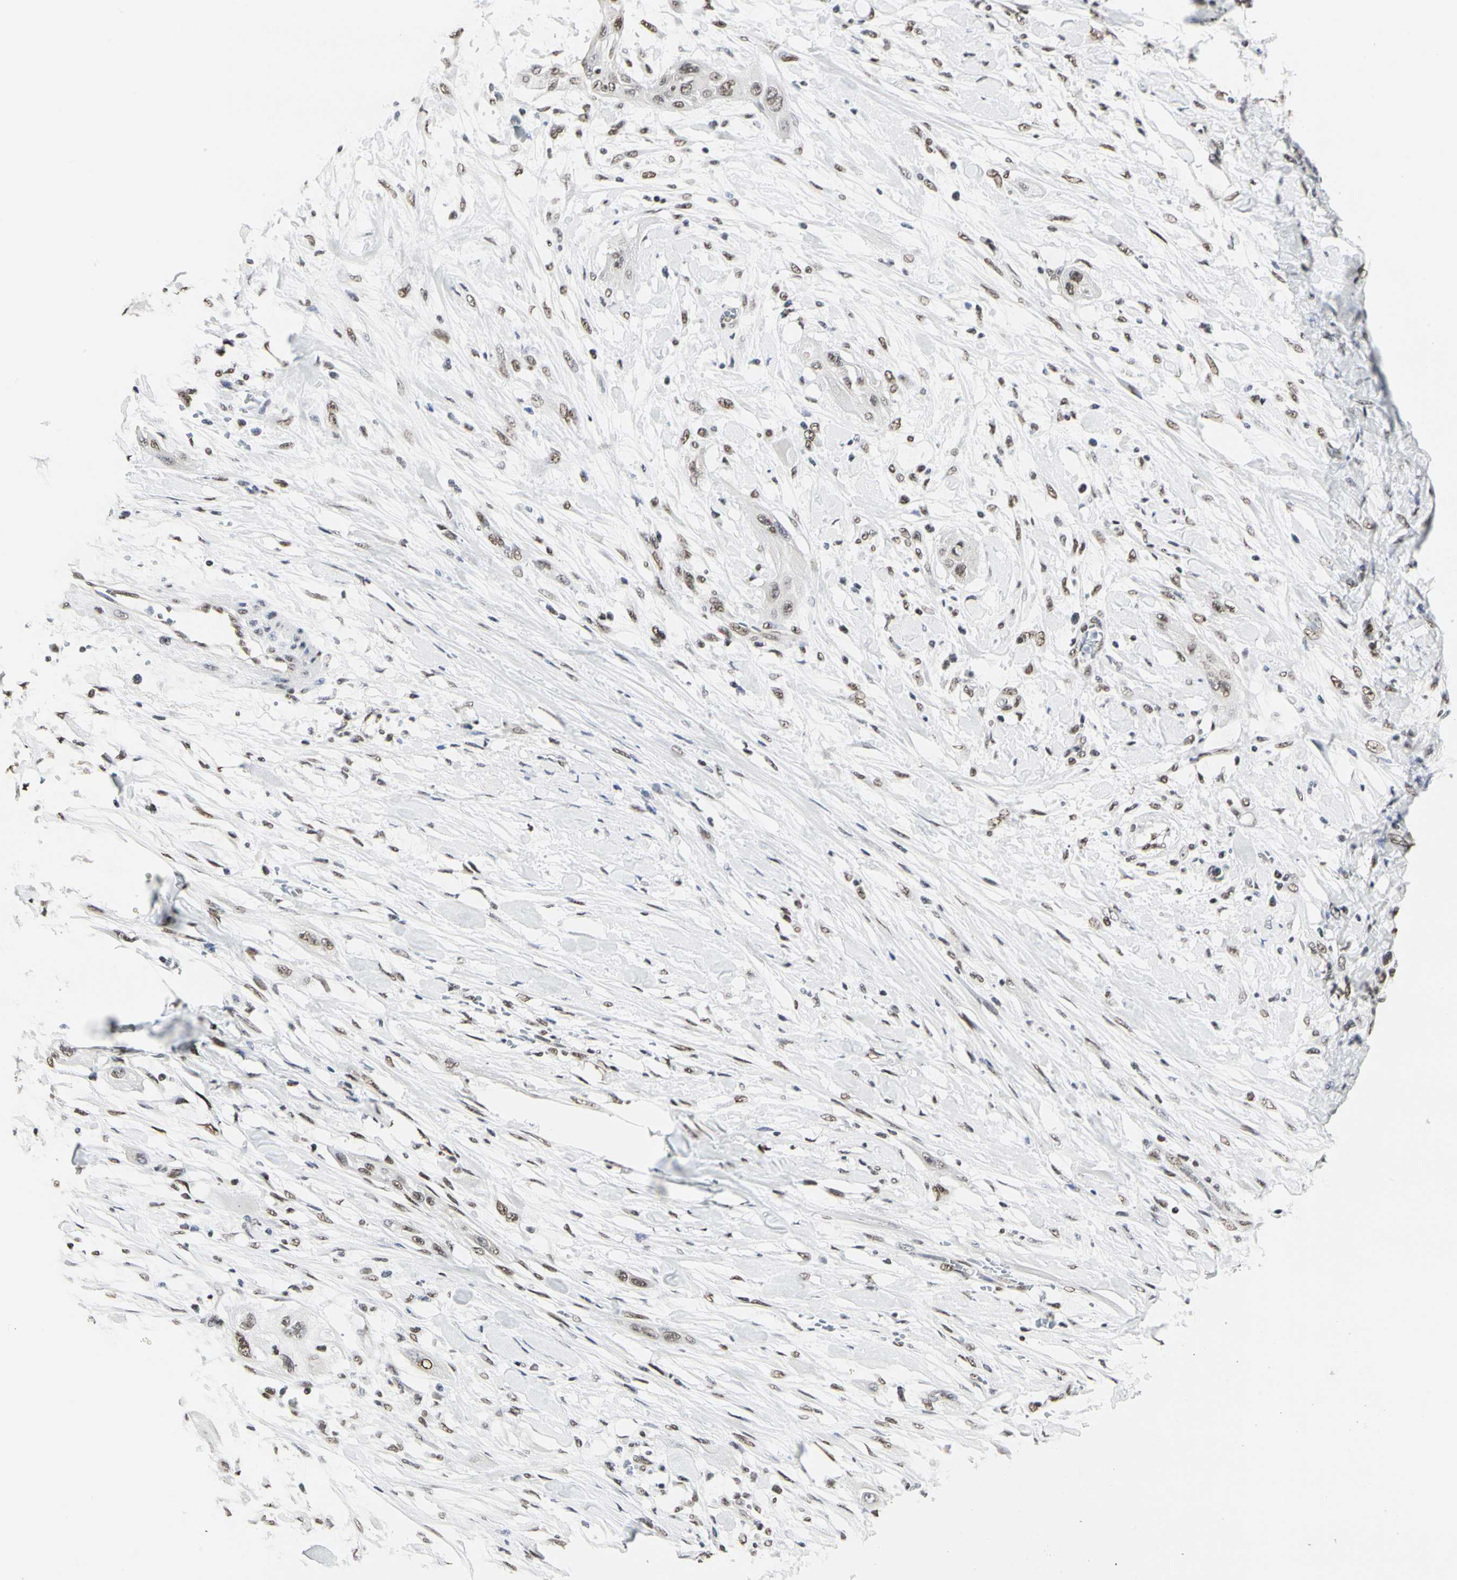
{"staining": {"intensity": "weak", "quantity": "25%-75%", "location": "nuclear"}, "tissue": "lung cancer", "cell_type": "Tumor cells", "image_type": "cancer", "snomed": [{"axis": "morphology", "description": "Squamous cell carcinoma, NOS"}, {"axis": "topography", "description": "Lung"}], "caption": "A low amount of weak nuclear positivity is seen in approximately 25%-75% of tumor cells in lung squamous cell carcinoma tissue.", "gene": "PRMT3", "patient": {"sex": "female", "age": 47}}